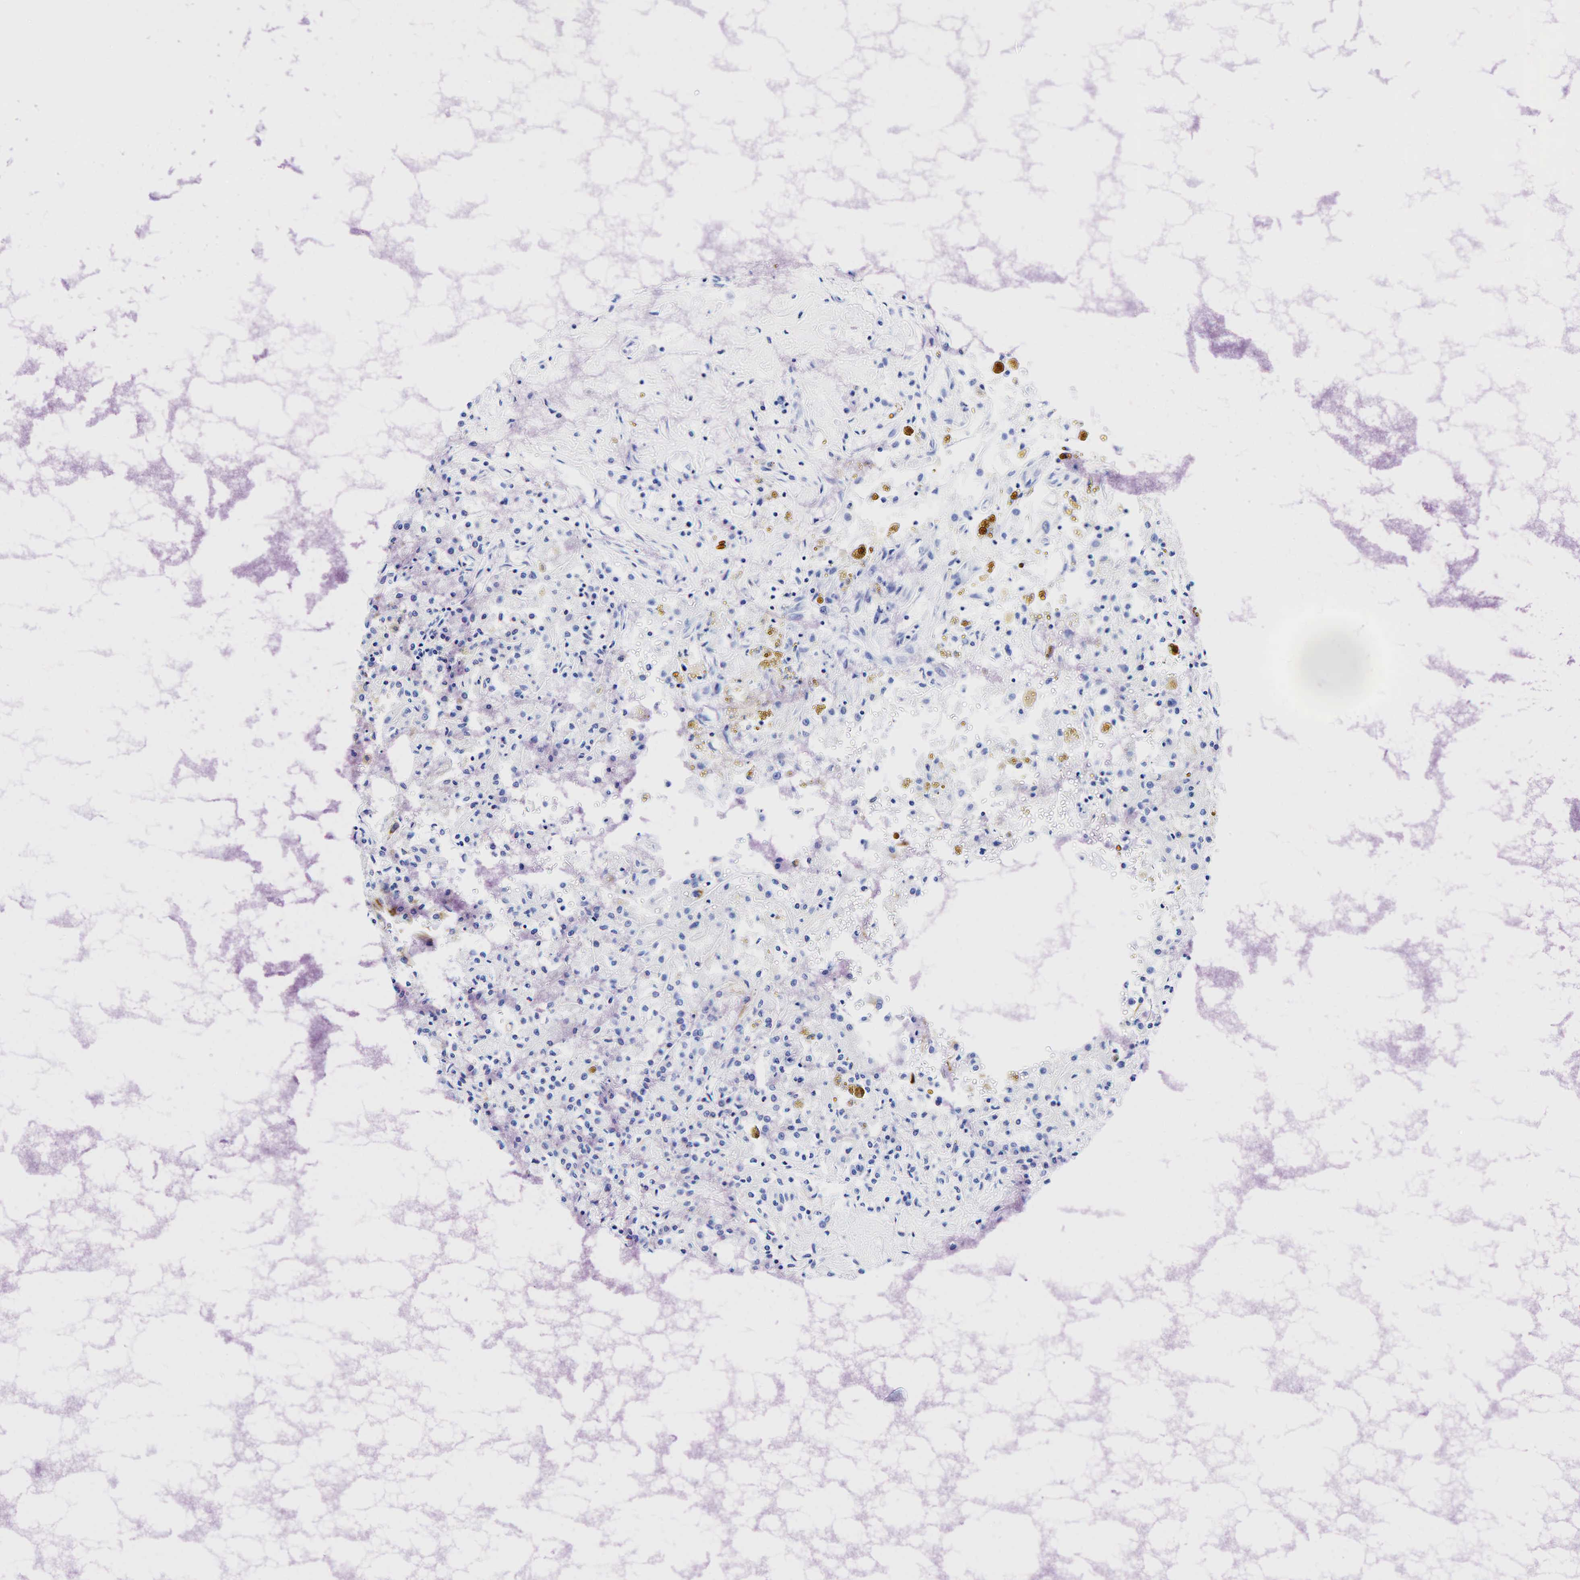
{"staining": {"intensity": "negative", "quantity": "none", "location": "none"}, "tissue": "renal cancer", "cell_type": "Tumor cells", "image_type": "cancer", "snomed": [{"axis": "morphology", "description": "Adenocarcinoma, NOS"}, {"axis": "topography", "description": "Kidney"}], "caption": "Micrograph shows no protein positivity in tumor cells of renal cancer tissue.", "gene": "KRT19", "patient": {"sex": "male", "age": 78}}